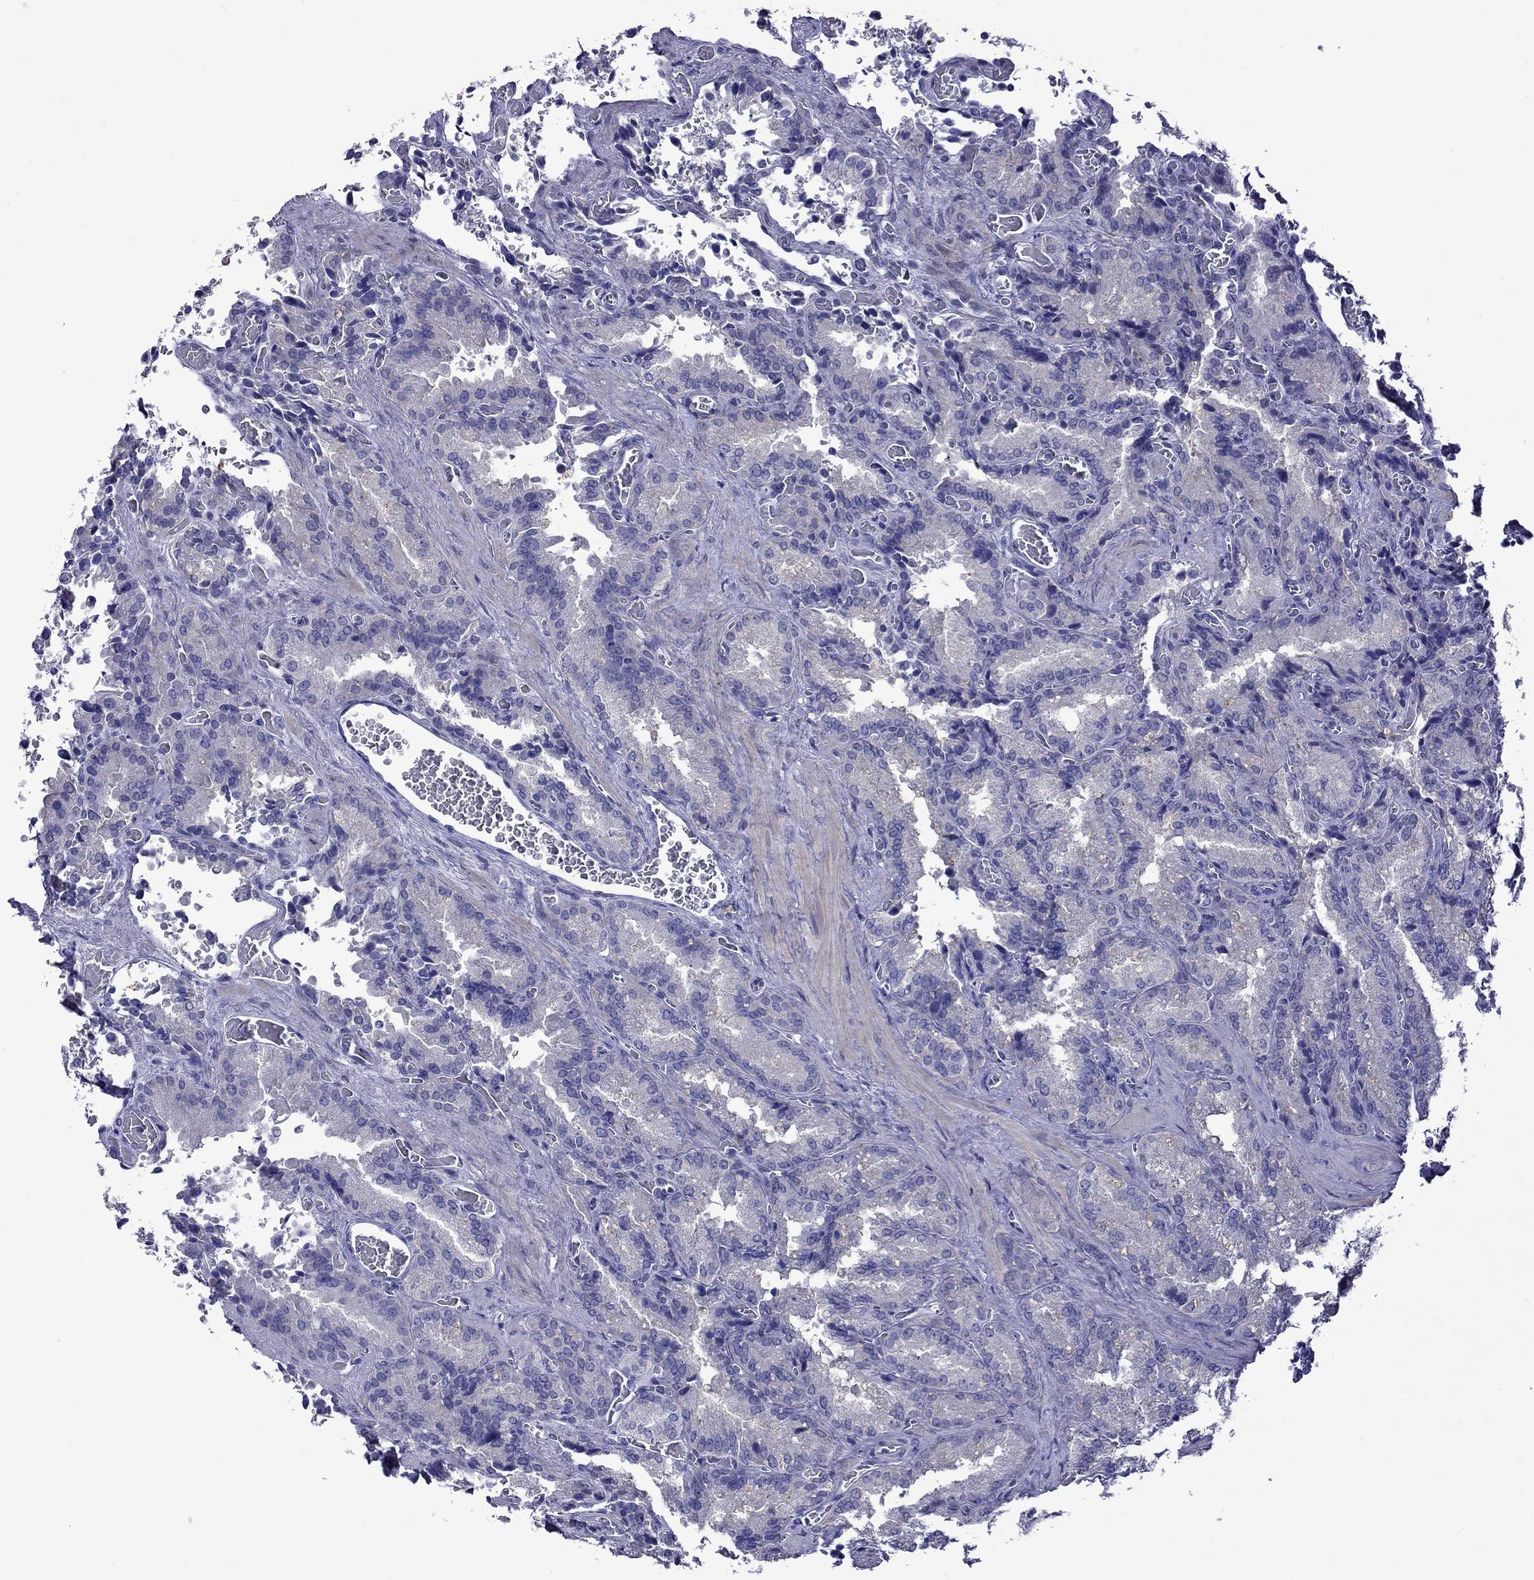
{"staining": {"intensity": "negative", "quantity": "none", "location": "none"}, "tissue": "seminal vesicle", "cell_type": "Glandular cells", "image_type": "normal", "snomed": [{"axis": "morphology", "description": "Normal tissue, NOS"}, {"axis": "topography", "description": "Seminal veicle"}], "caption": "This is an immunohistochemistry (IHC) micrograph of unremarkable human seminal vesicle. There is no expression in glandular cells.", "gene": "STAR", "patient": {"sex": "male", "age": 37}}